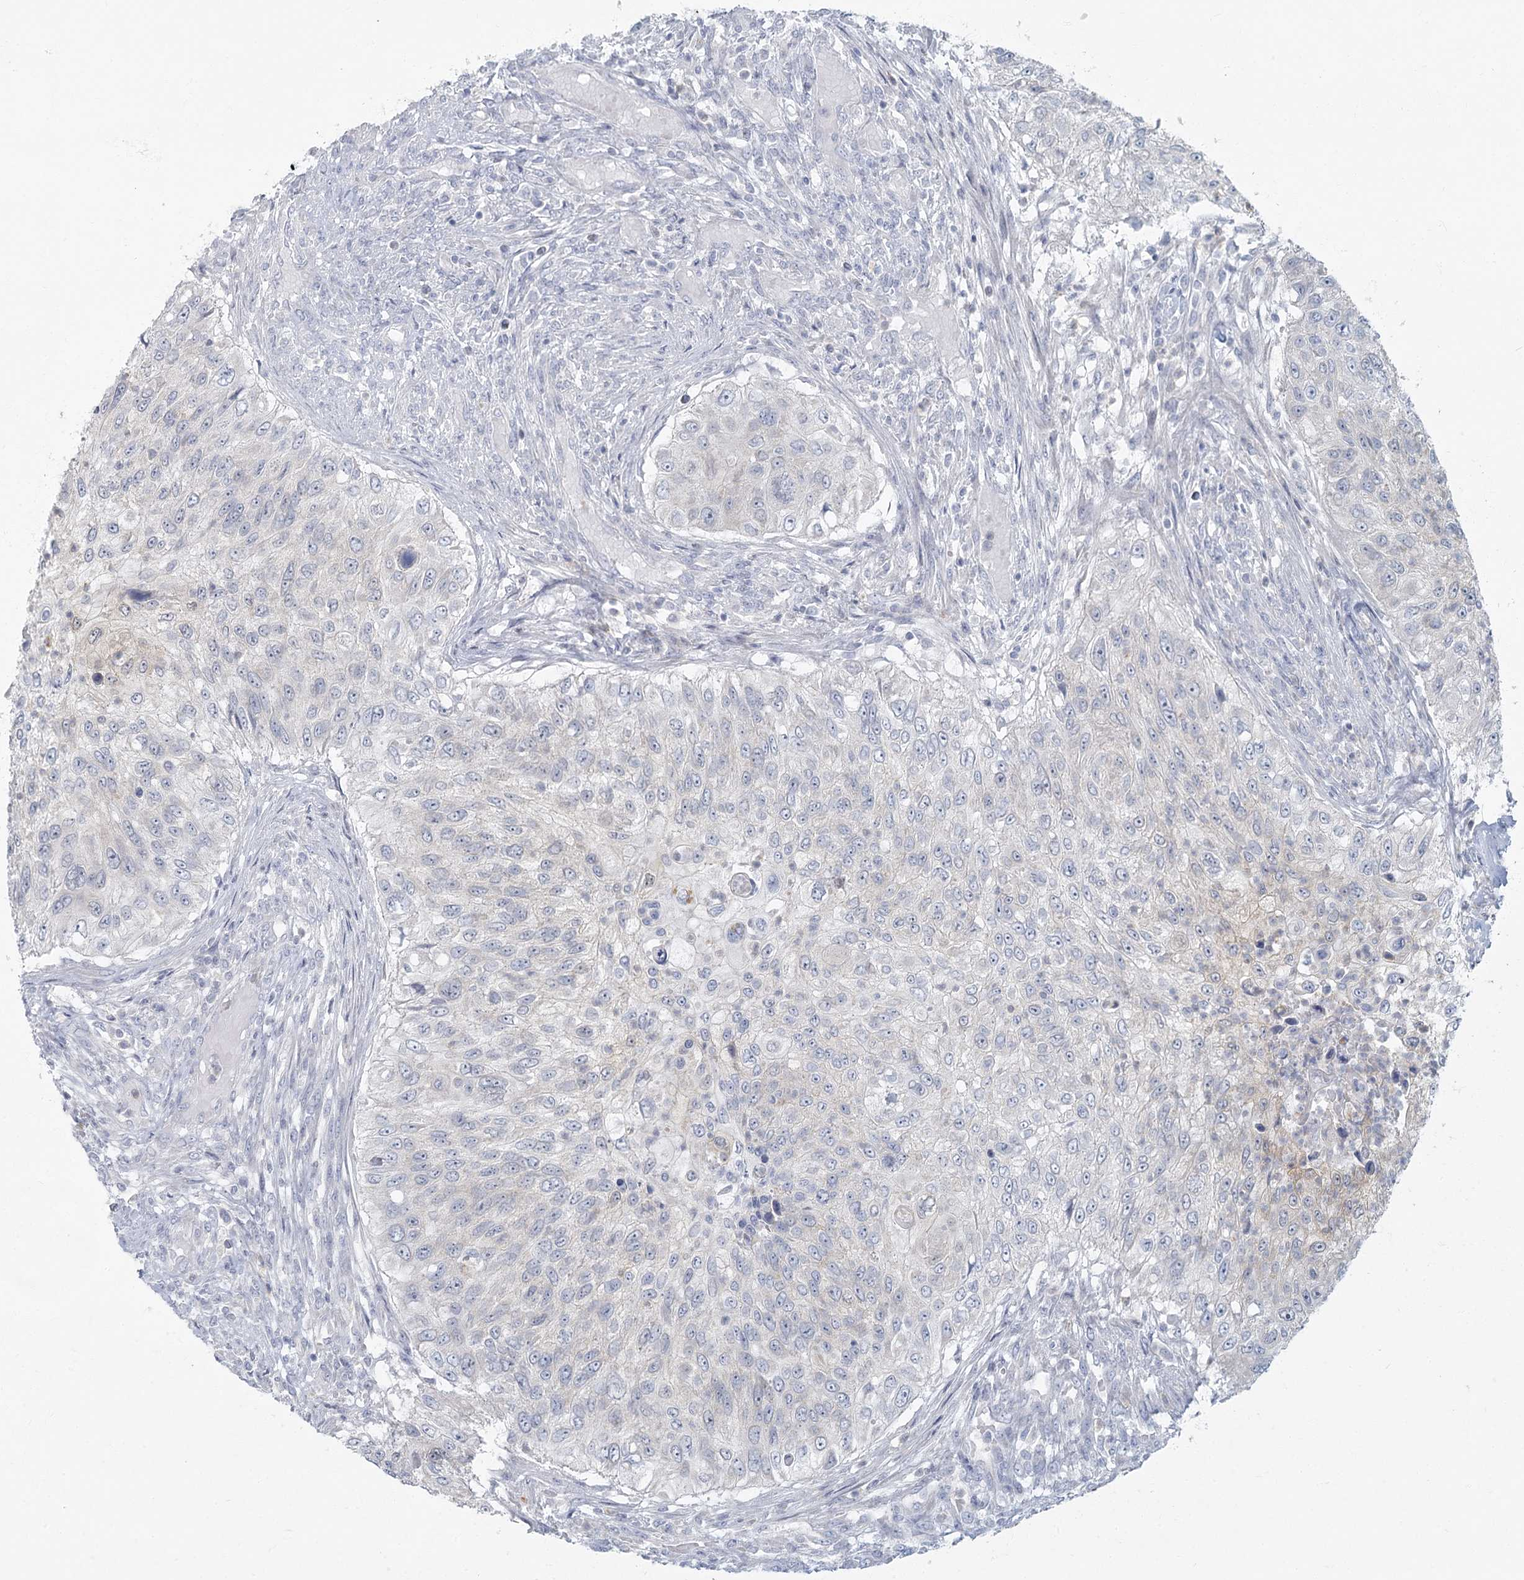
{"staining": {"intensity": "negative", "quantity": "none", "location": "none"}, "tissue": "urothelial cancer", "cell_type": "Tumor cells", "image_type": "cancer", "snomed": [{"axis": "morphology", "description": "Urothelial carcinoma, High grade"}, {"axis": "topography", "description": "Urinary bladder"}], "caption": "Immunohistochemistry (IHC) photomicrograph of human high-grade urothelial carcinoma stained for a protein (brown), which displays no expression in tumor cells.", "gene": "FAM110C", "patient": {"sex": "female", "age": 60}}